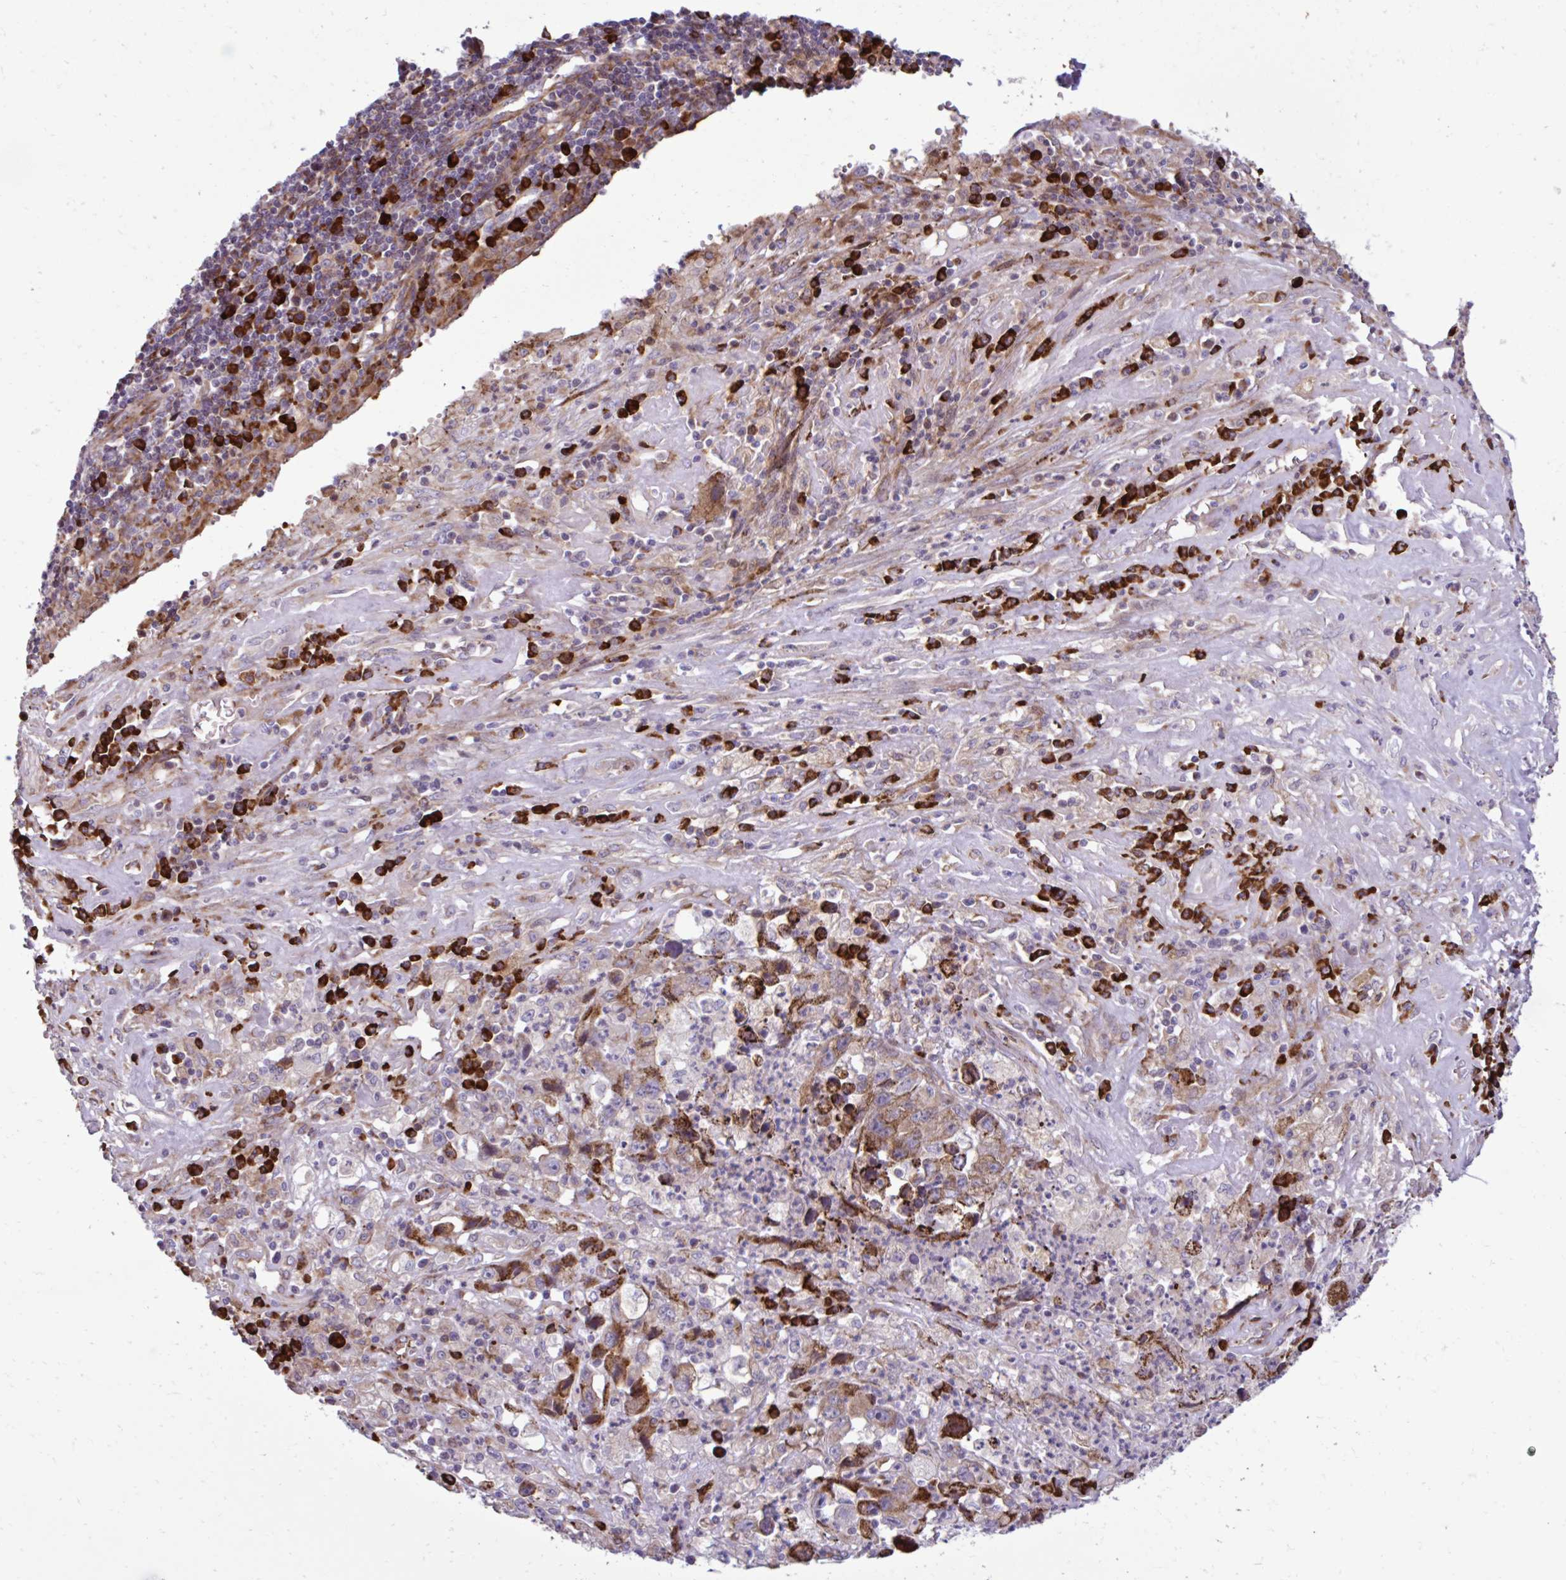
{"staining": {"intensity": "moderate", "quantity": "25%-75%", "location": "cytoplasmic/membranous"}, "tissue": "endometrial cancer", "cell_type": "Tumor cells", "image_type": "cancer", "snomed": [{"axis": "morphology", "description": "Adenocarcinoma, NOS"}, {"axis": "topography", "description": "Uterus"}], "caption": "Immunohistochemical staining of endometrial adenocarcinoma exhibits moderate cytoplasmic/membranous protein positivity in about 25%-75% of tumor cells.", "gene": "LIMS1", "patient": {"sex": "female", "age": 62}}